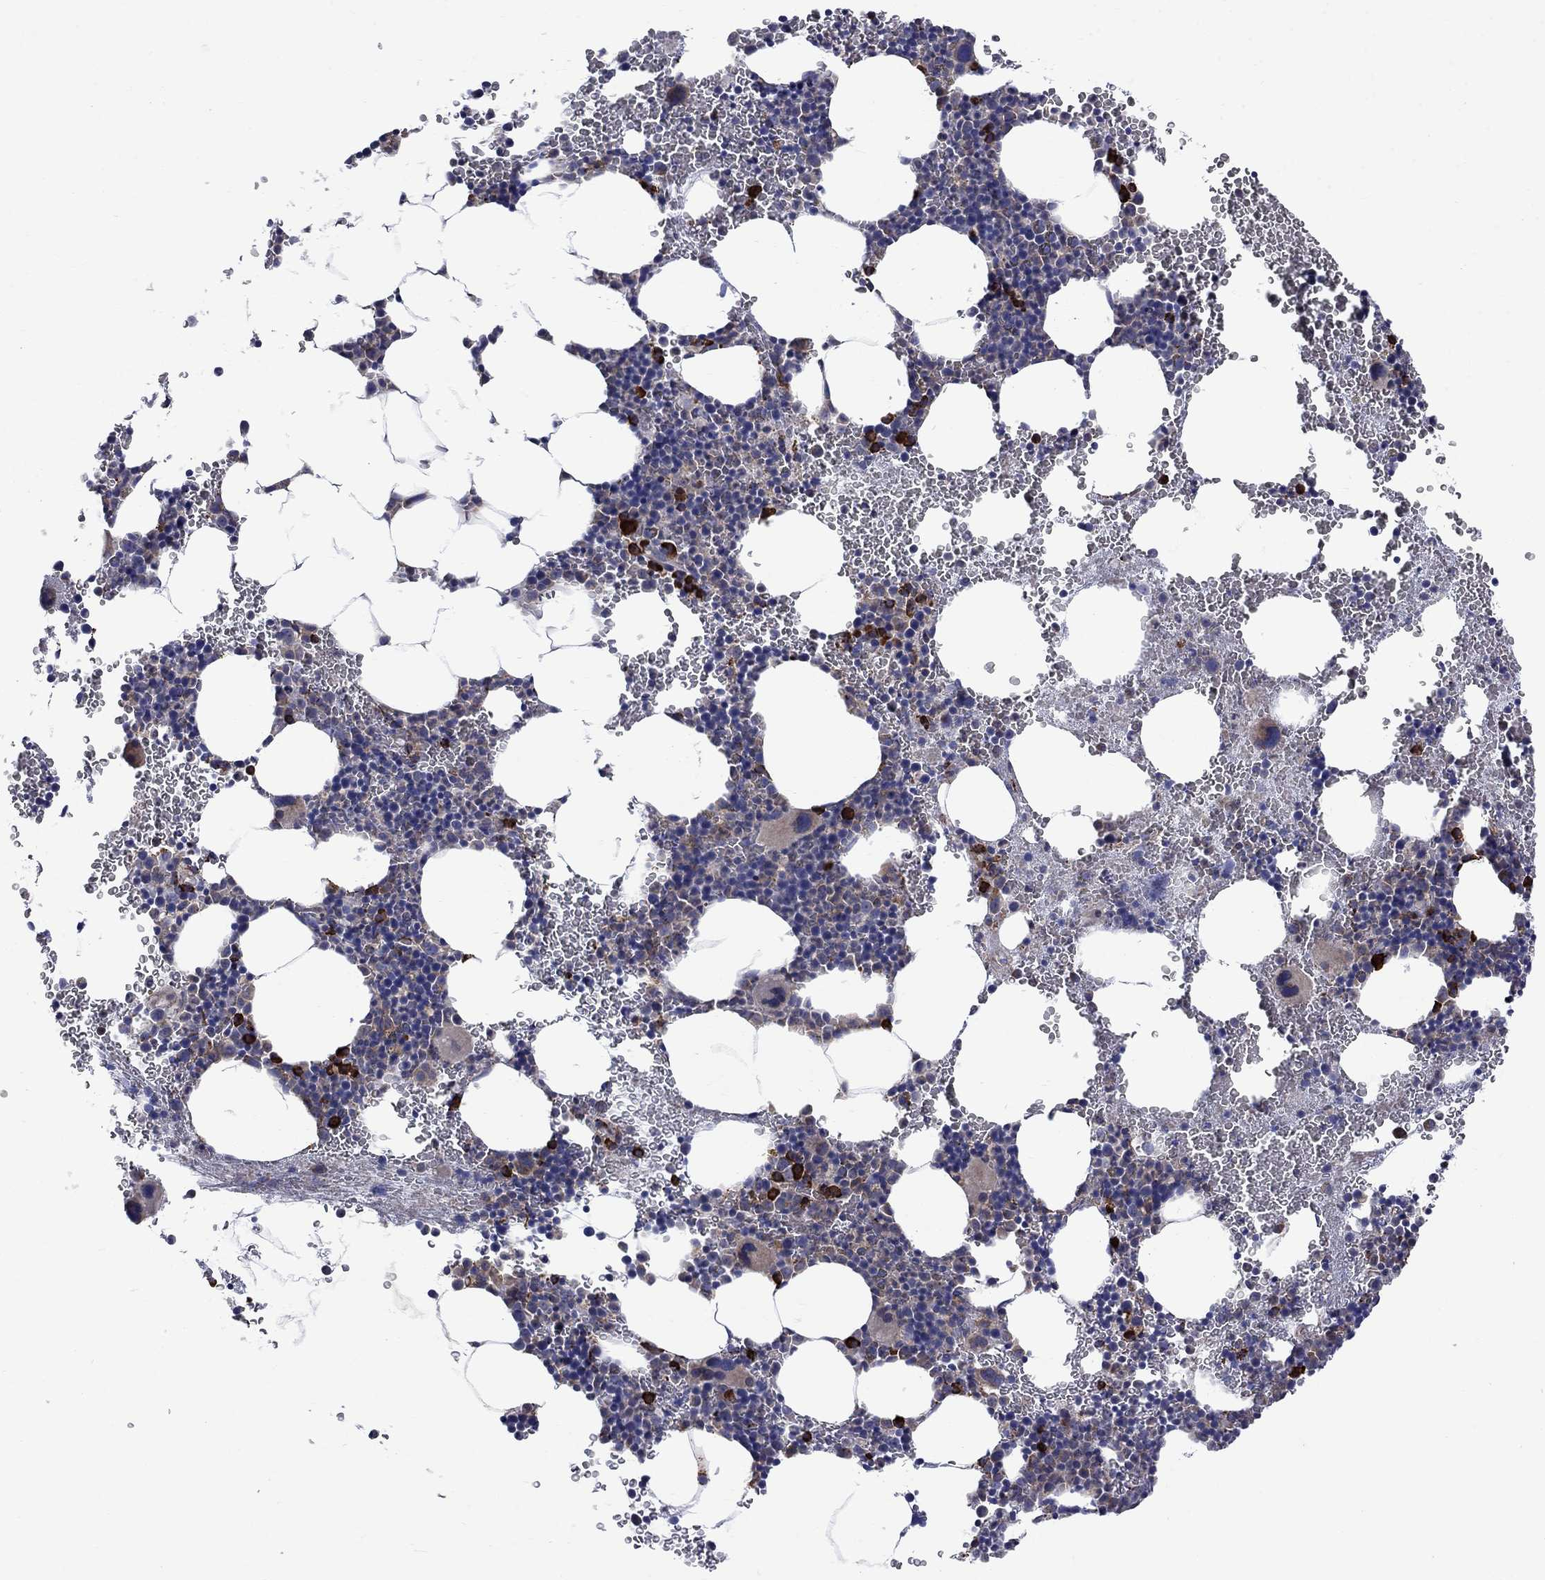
{"staining": {"intensity": "strong", "quantity": "<25%", "location": "cytoplasmic/membranous"}, "tissue": "bone marrow", "cell_type": "Hematopoietic cells", "image_type": "normal", "snomed": [{"axis": "morphology", "description": "Normal tissue, NOS"}, {"axis": "topography", "description": "Bone marrow"}], "caption": "High-power microscopy captured an immunohistochemistry histopathology image of benign bone marrow, revealing strong cytoplasmic/membranous positivity in approximately <25% of hematopoietic cells. Using DAB (brown) and hematoxylin (blue) stains, captured at high magnification using brightfield microscopy.", "gene": "ASNS", "patient": {"sex": "male", "age": 50}}